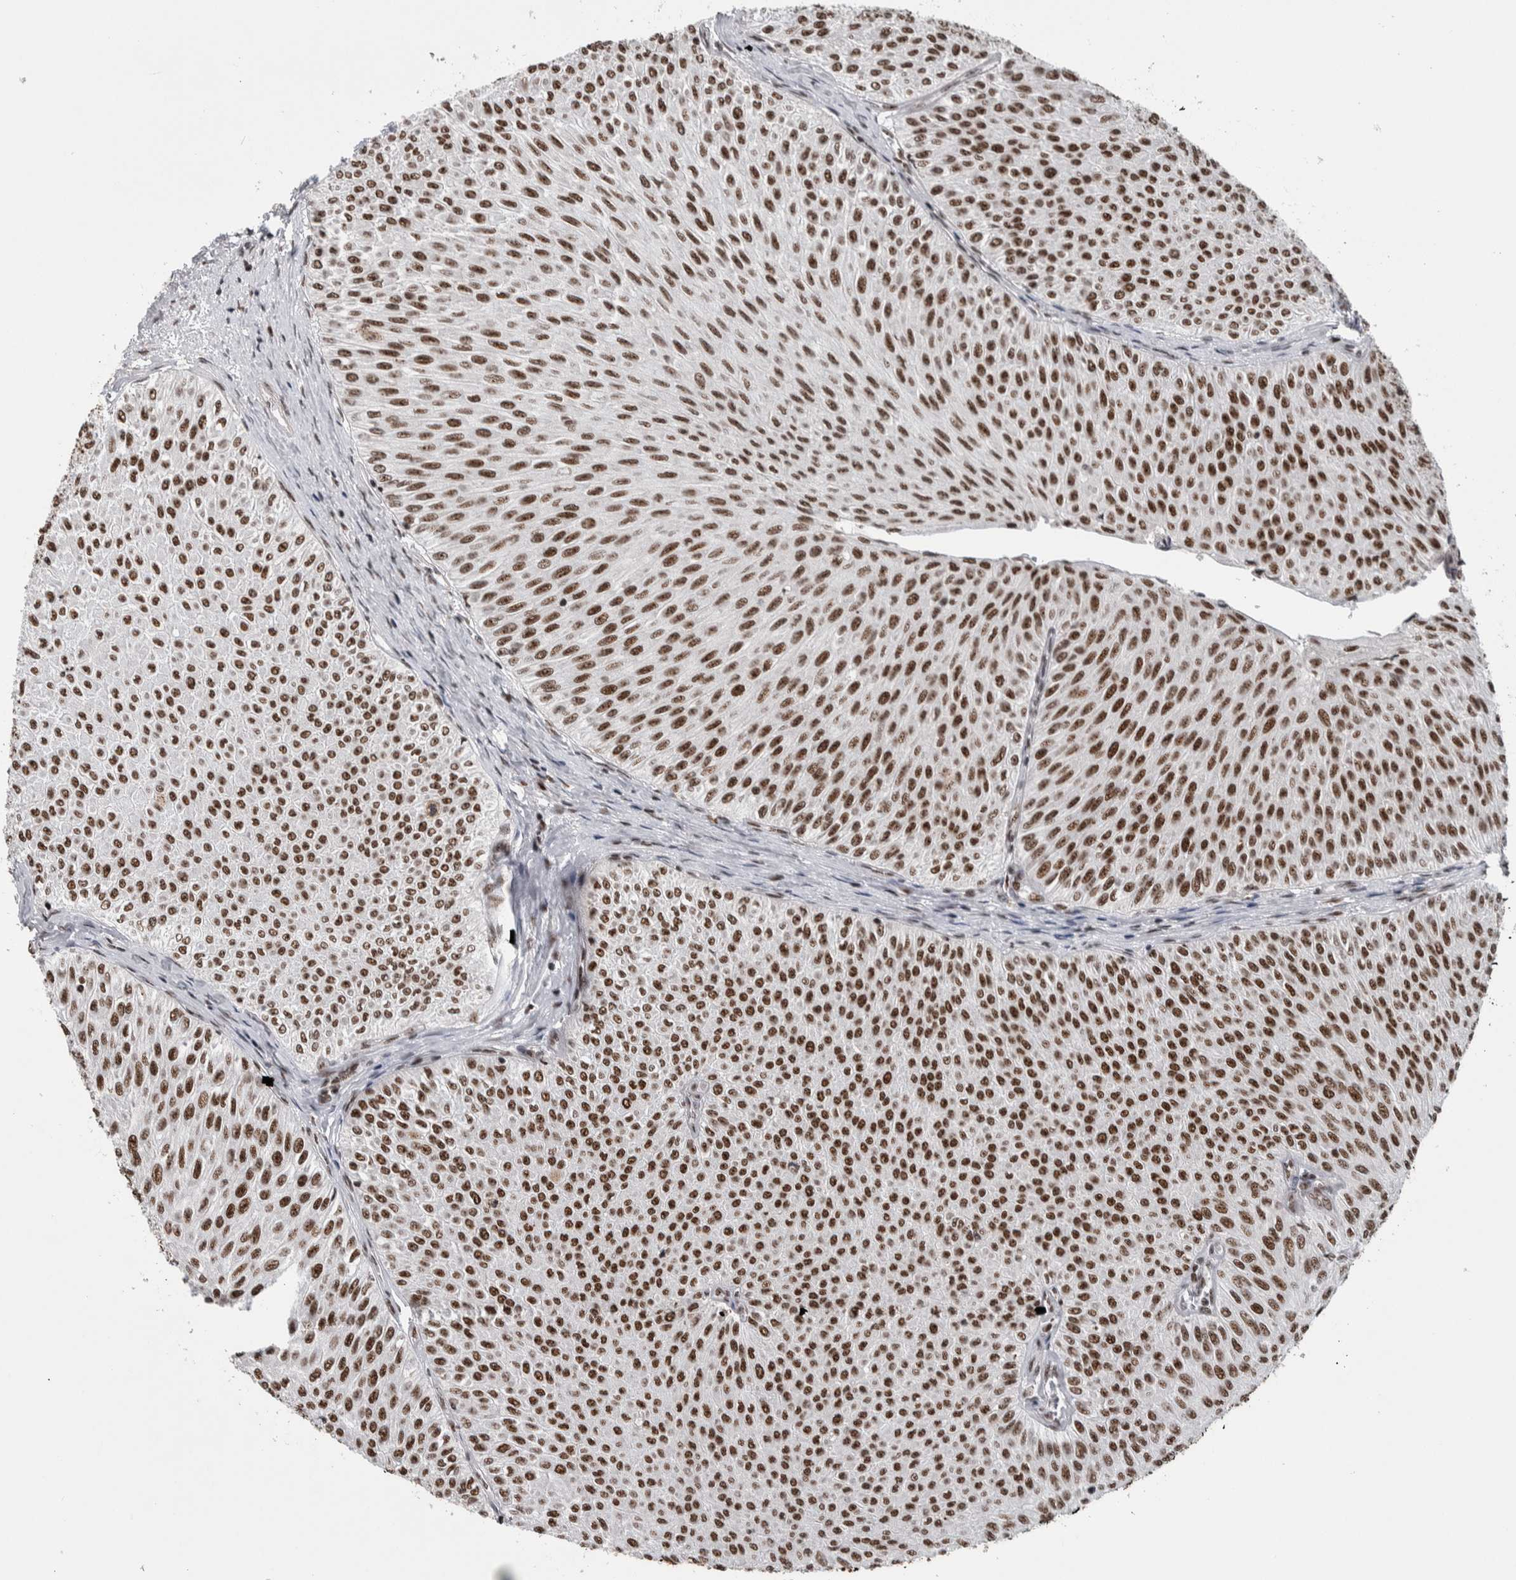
{"staining": {"intensity": "strong", "quantity": ">75%", "location": "nuclear"}, "tissue": "urothelial cancer", "cell_type": "Tumor cells", "image_type": "cancer", "snomed": [{"axis": "morphology", "description": "Urothelial carcinoma, Low grade"}, {"axis": "topography", "description": "Urinary bladder"}], "caption": "The immunohistochemical stain labels strong nuclear expression in tumor cells of urothelial carcinoma (low-grade) tissue. (DAB (3,3'-diaminobenzidine) IHC, brown staining for protein, blue staining for nuclei).", "gene": "NCL", "patient": {"sex": "male", "age": 78}}